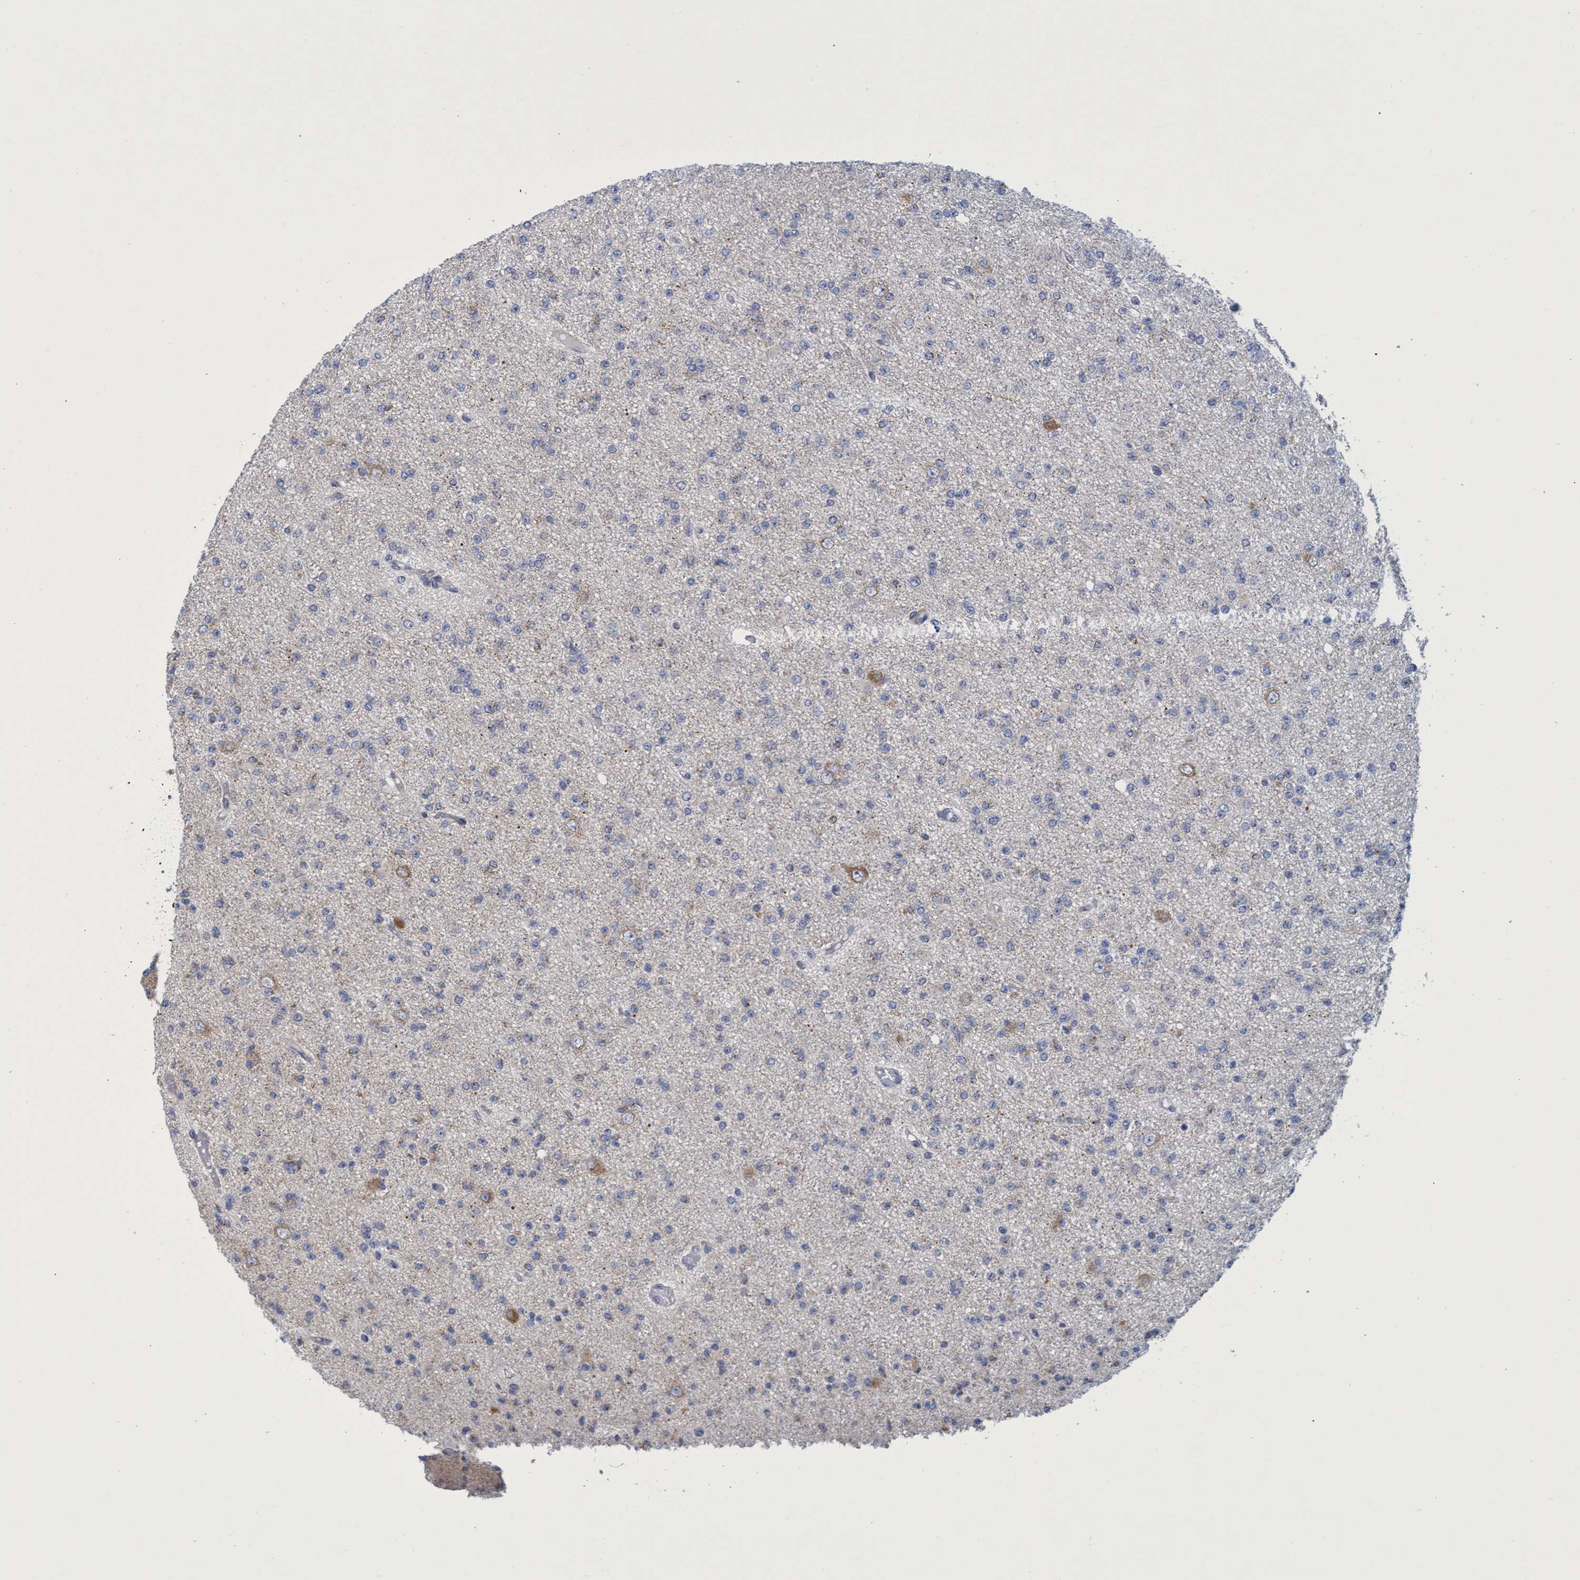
{"staining": {"intensity": "negative", "quantity": "none", "location": "none"}, "tissue": "glioma", "cell_type": "Tumor cells", "image_type": "cancer", "snomed": [{"axis": "morphology", "description": "Glioma, malignant, Low grade"}, {"axis": "topography", "description": "Brain"}], "caption": "A micrograph of glioma stained for a protein demonstrates no brown staining in tumor cells. (DAB (3,3'-diaminobenzidine) immunohistochemistry (IHC) with hematoxylin counter stain).", "gene": "NAT16", "patient": {"sex": "female", "age": 22}}